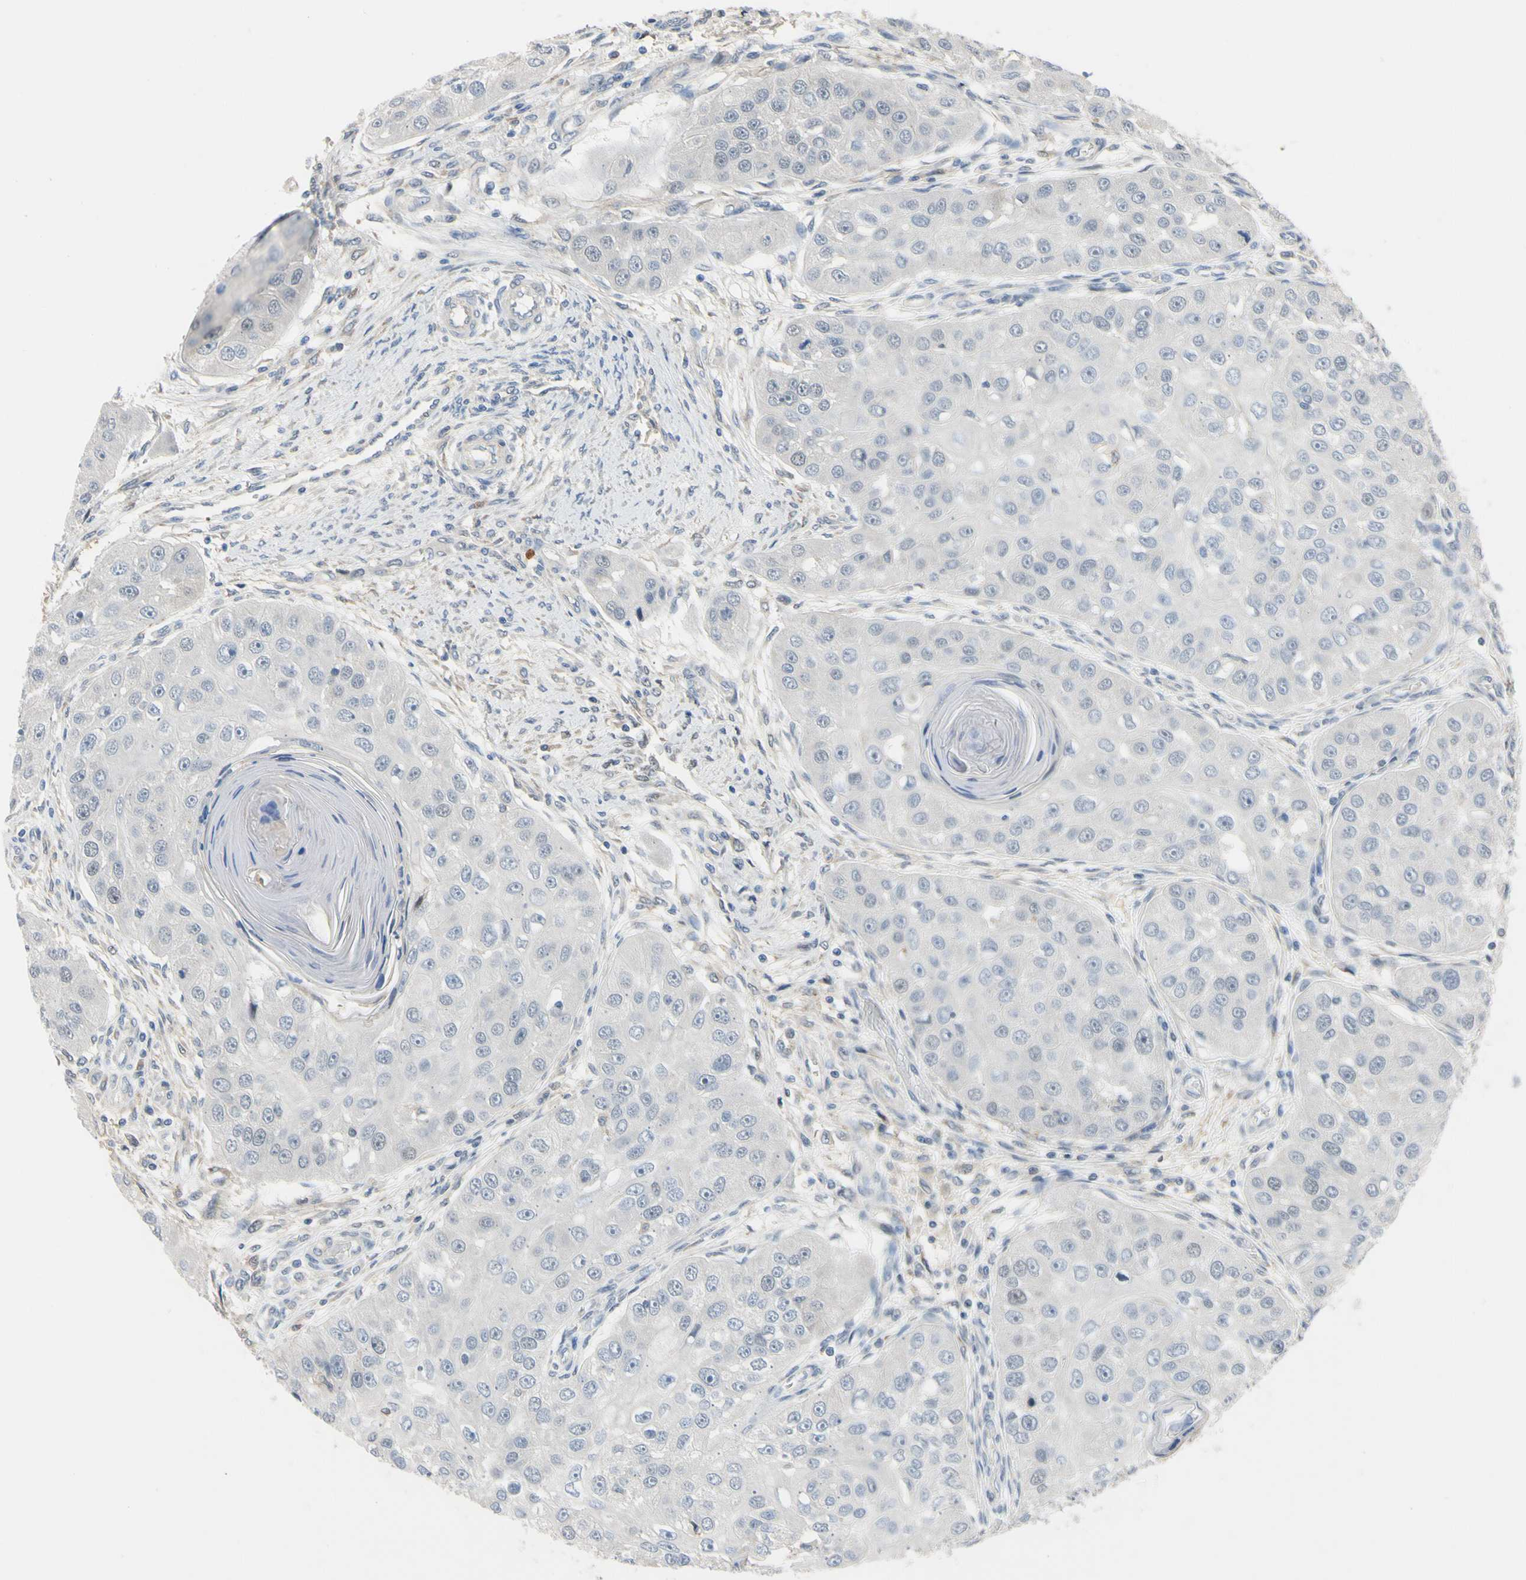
{"staining": {"intensity": "negative", "quantity": "none", "location": "none"}, "tissue": "head and neck cancer", "cell_type": "Tumor cells", "image_type": "cancer", "snomed": [{"axis": "morphology", "description": "Normal tissue, NOS"}, {"axis": "morphology", "description": "Squamous cell carcinoma, NOS"}, {"axis": "topography", "description": "Skeletal muscle"}, {"axis": "topography", "description": "Head-Neck"}], "caption": "High power microscopy micrograph of an immunohistochemistry (IHC) photomicrograph of head and neck cancer, revealing no significant expression in tumor cells.", "gene": "LHX9", "patient": {"sex": "male", "age": 51}}